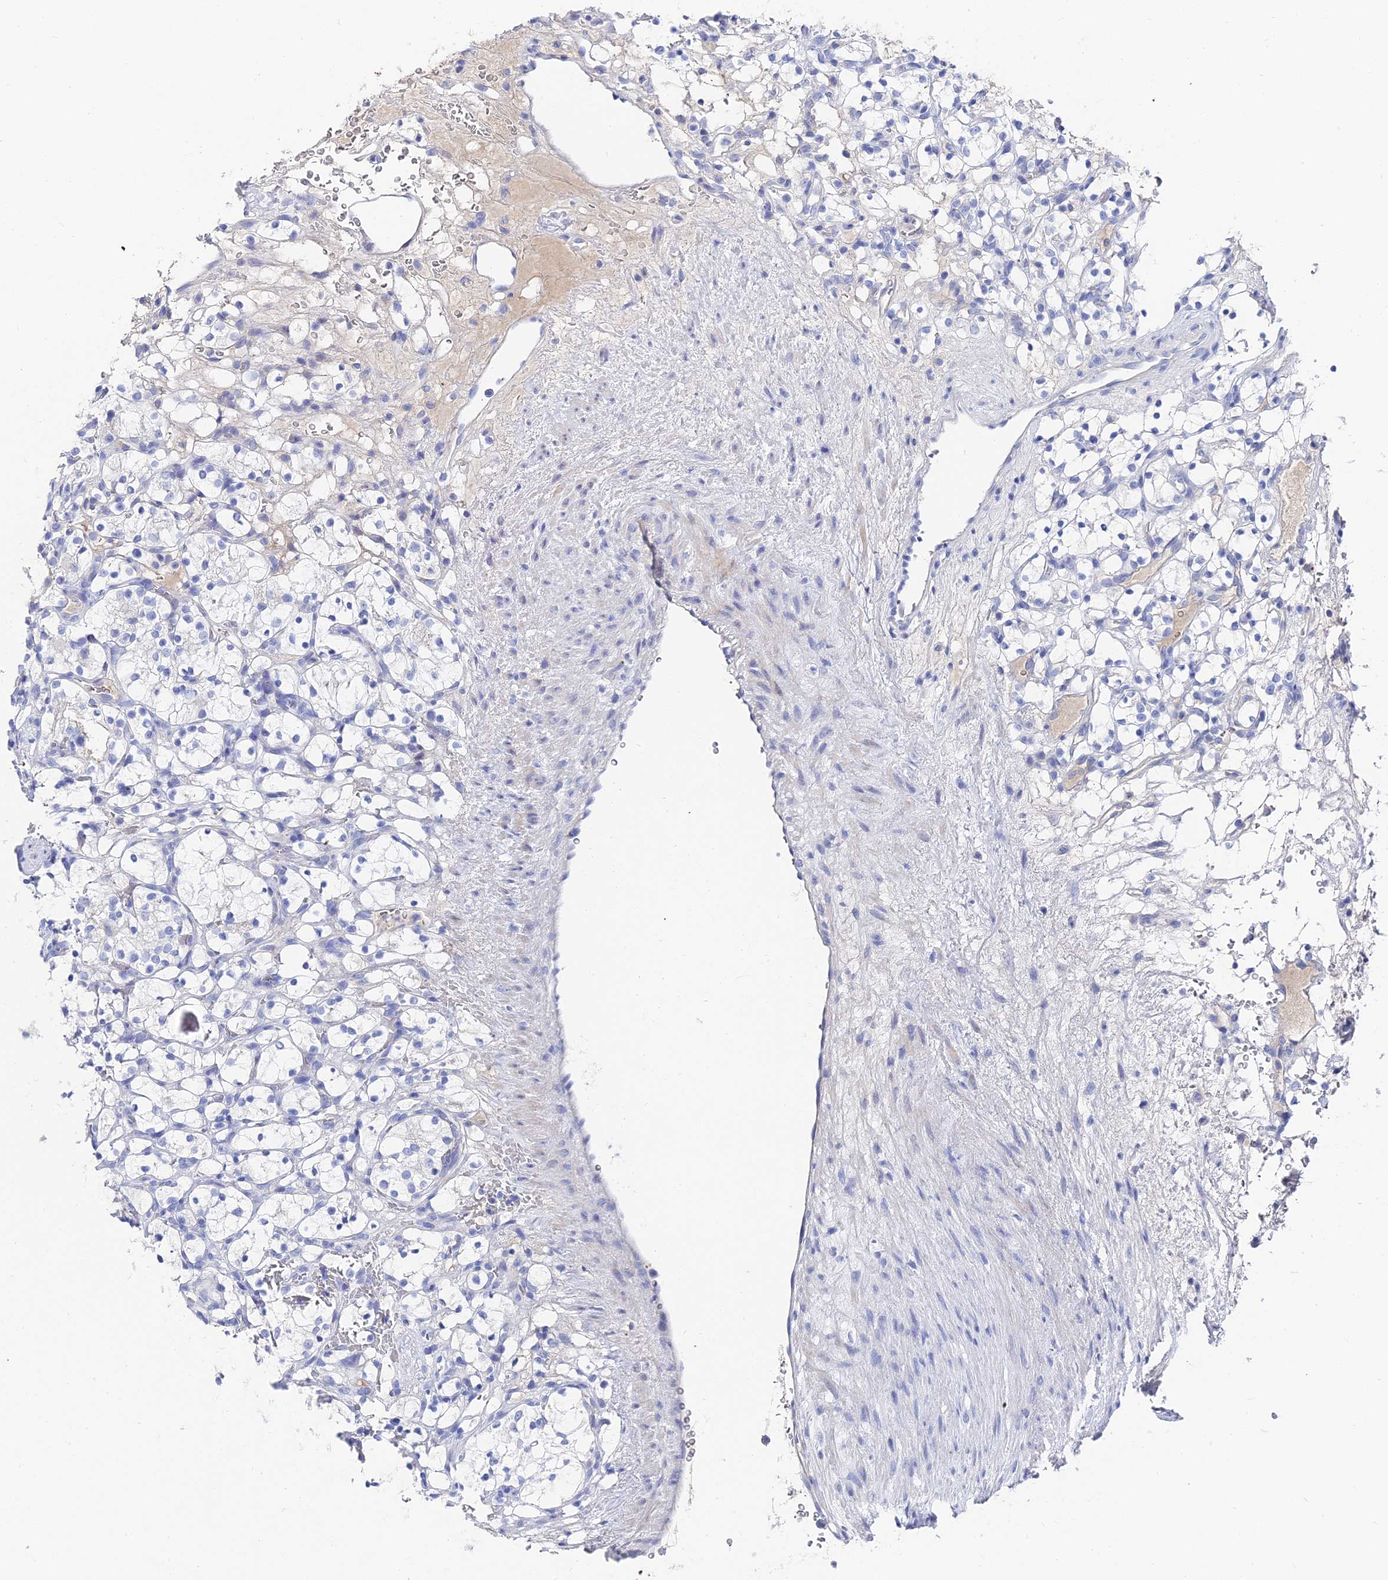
{"staining": {"intensity": "negative", "quantity": "none", "location": "none"}, "tissue": "renal cancer", "cell_type": "Tumor cells", "image_type": "cancer", "snomed": [{"axis": "morphology", "description": "Adenocarcinoma, NOS"}, {"axis": "topography", "description": "Kidney"}], "caption": "A histopathology image of renal cancer stained for a protein displays no brown staining in tumor cells. (Immunohistochemistry (ihc), brightfield microscopy, high magnification).", "gene": "KRT17", "patient": {"sex": "female", "age": 69}}